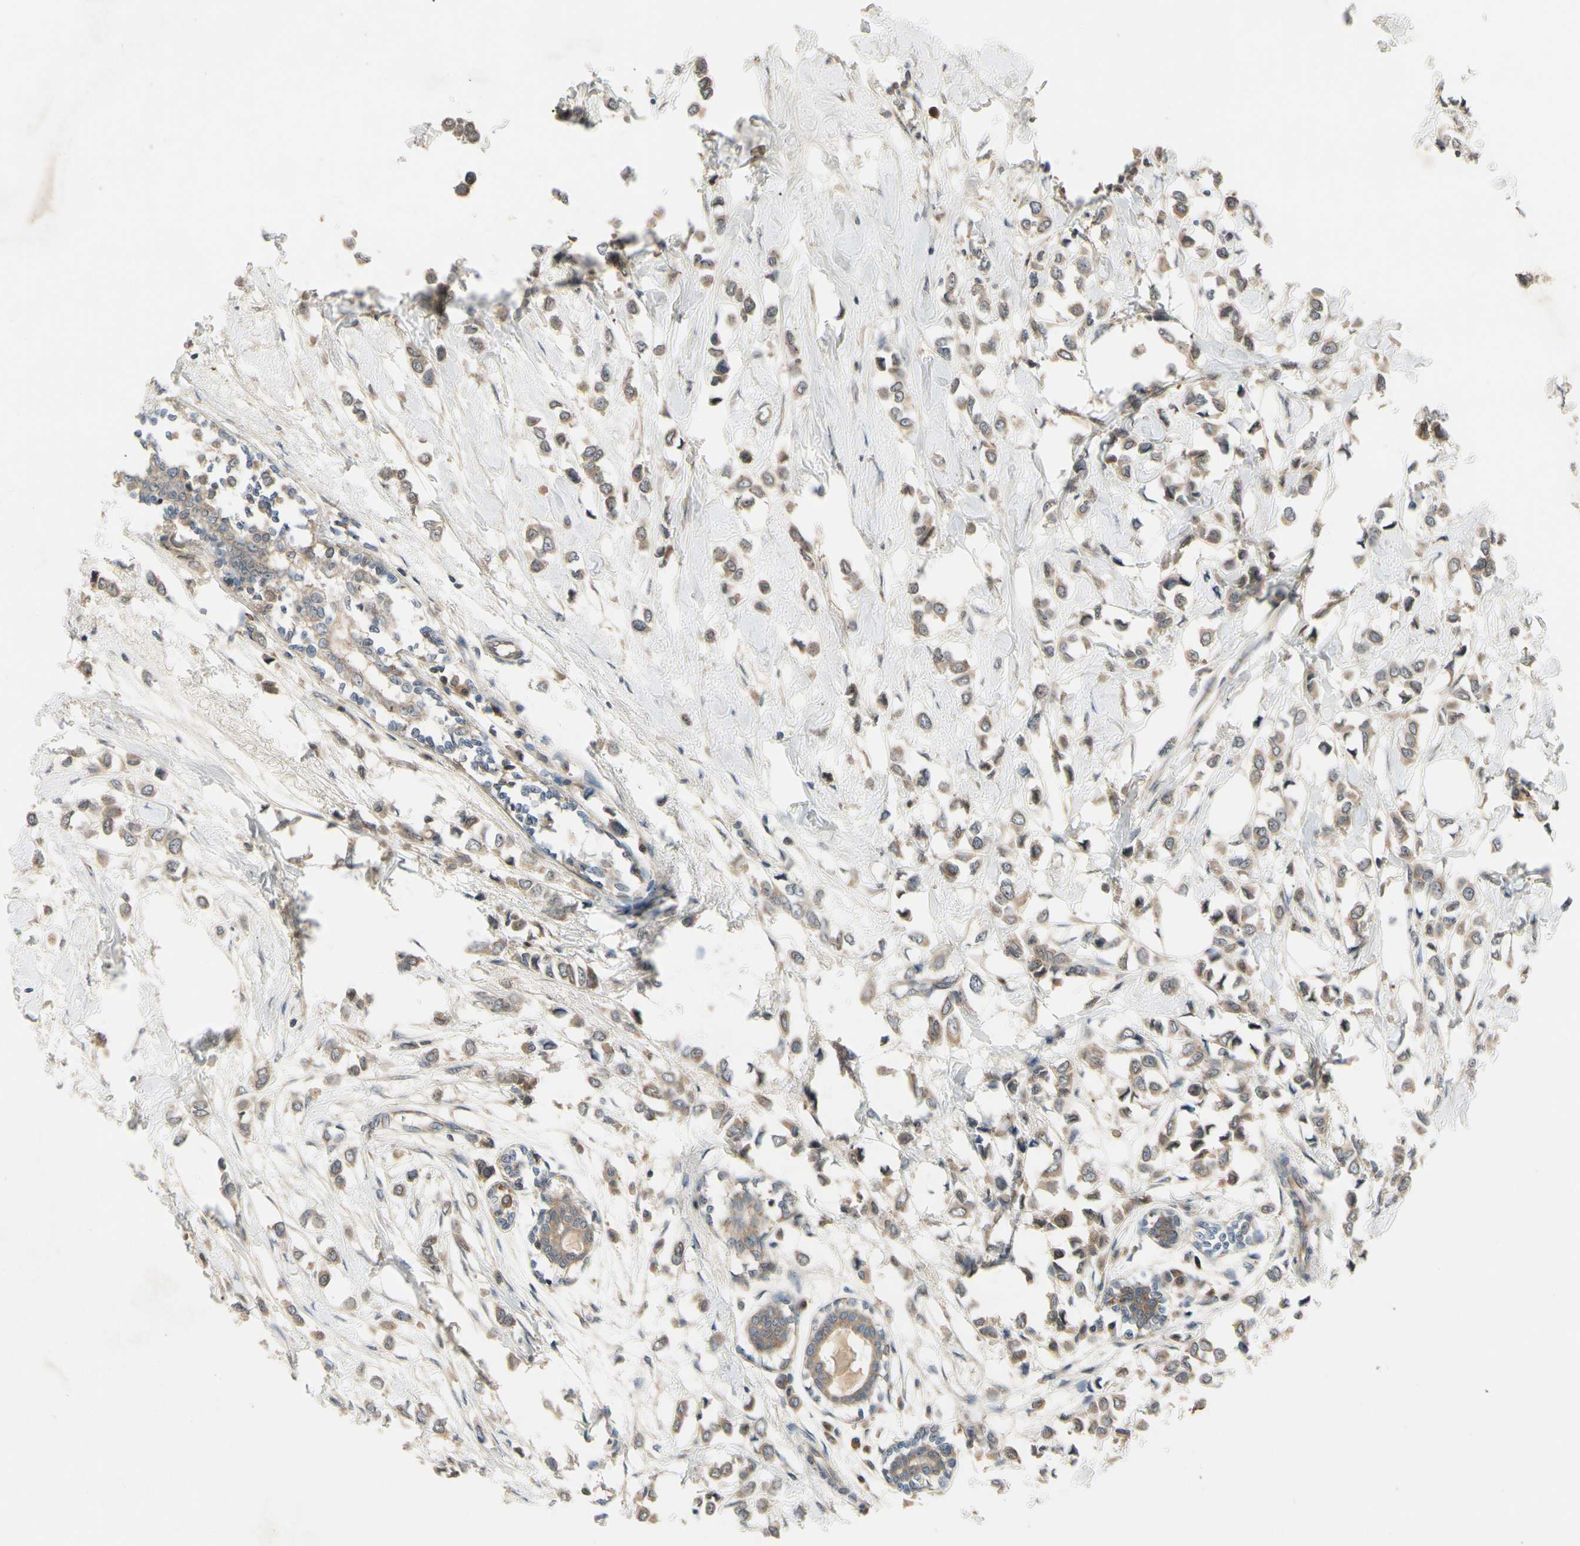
{"staining": {"intensity": "moderate", "quantity": ">75%", "location": "cytoplasmic/membranous"}, "tissue": "breast cancer", "cell_type": "Tumor cells", "image_type": "cancer", "snomed": [{"axis": "morphology", "description": "Lobular carcinoma"}, {"axis": "topography", "description": "Breast"}], "caption": "A medium amount of moderate cytoplasmic/membranous staining is identified in approximately >75% of tumor cells in breast cancer (lobular carcinoma) tissue.", "gene": "RNF14", "patient": {"sex": "female", "age": 51}}